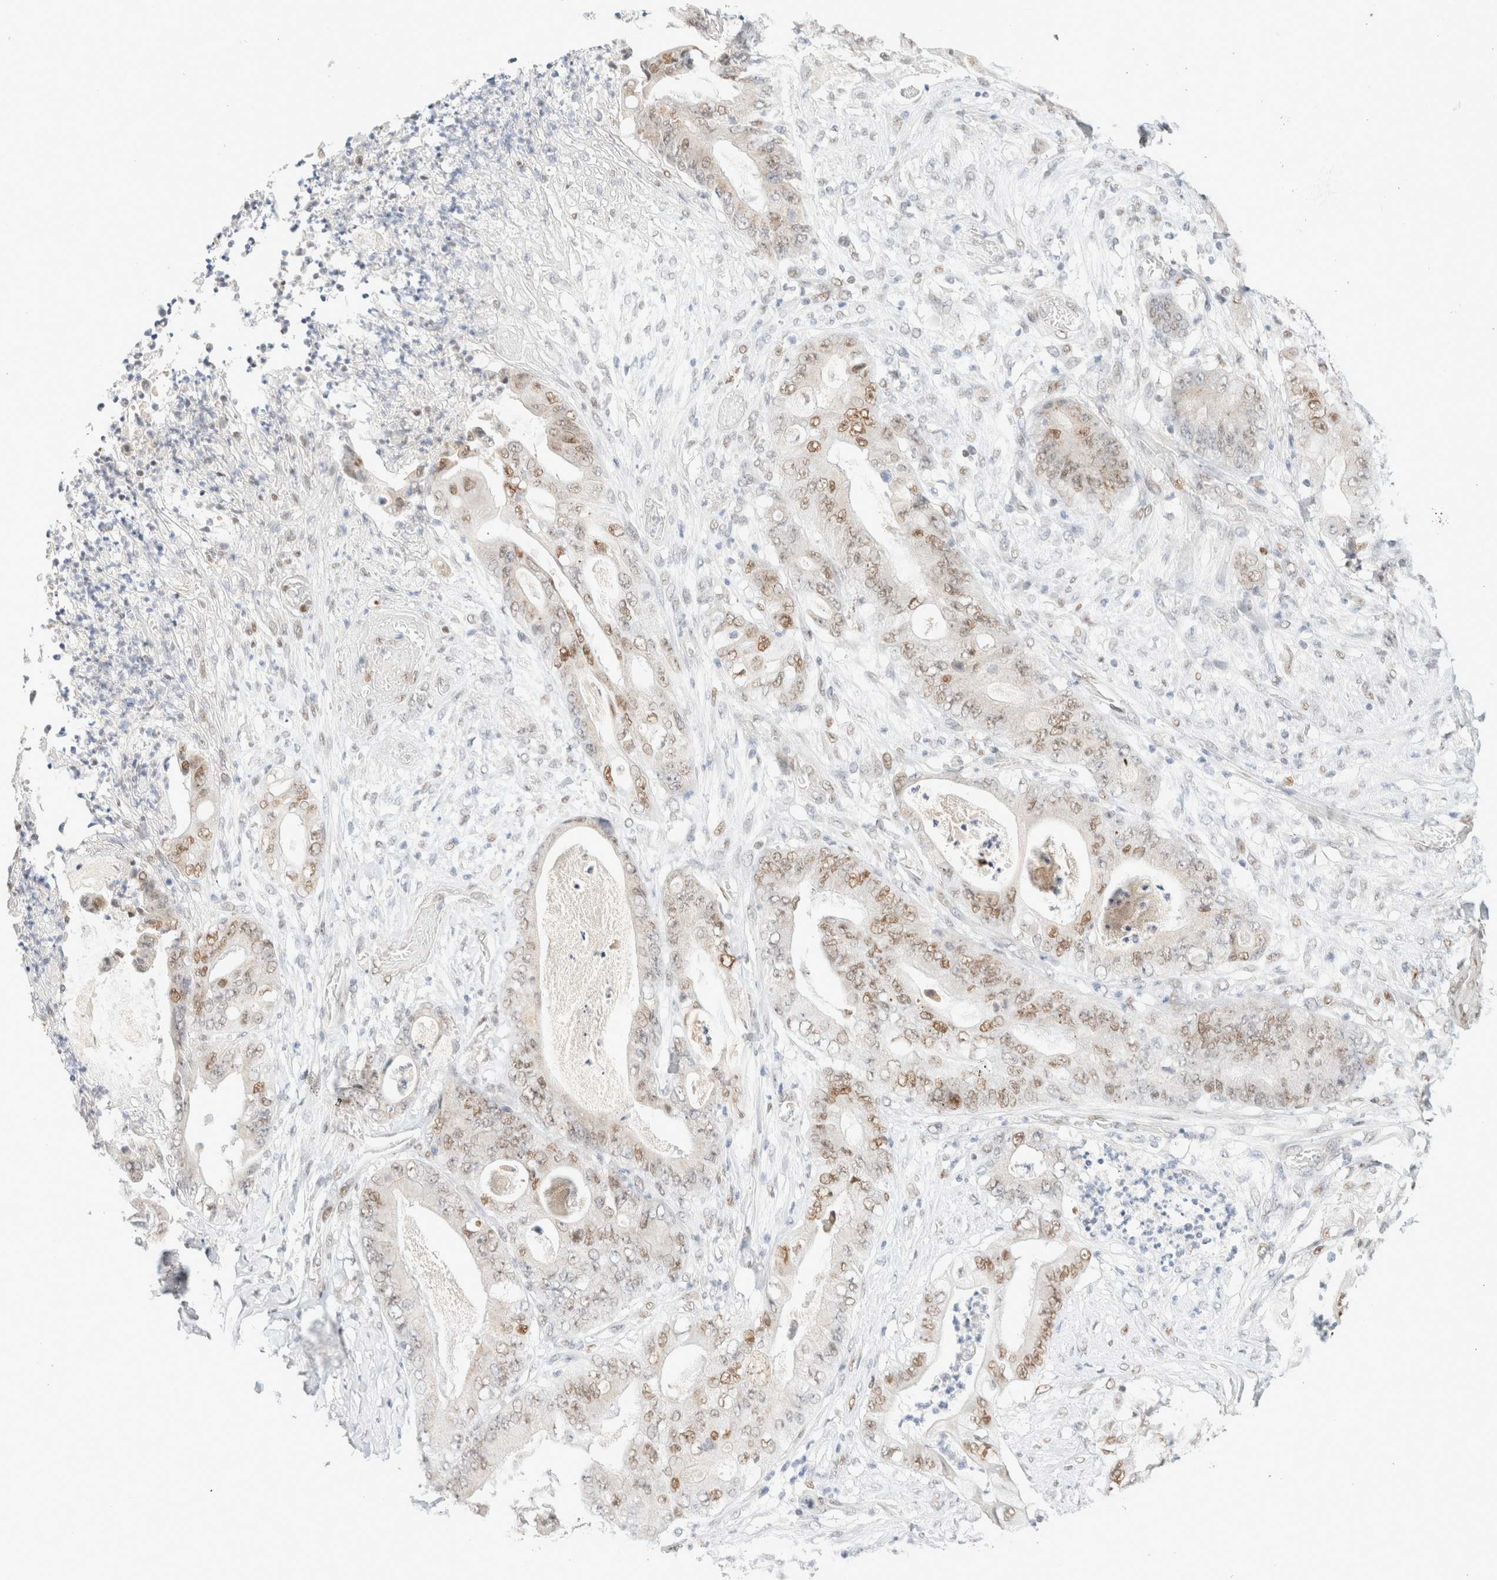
{"staining": {"intensity": "weak", "quantity": "25%-75%", "location": "nuclear"}, "tissue": "stomach cancer", "cell_type": "Tumor cells", "image_type": "cancer", "snomed": [{"axis": "morphology", "description": "Adenocarcinoma, NOS"}, {"axis": "topography", "description": "Stomach"}], "caption": "High-magnification brightfield microscopy of stomach cancer stained with DAB (3,3'-diaminobenzidine) (brown) and counterstained with hematoxylin (blue). tumor cells exhibit weak nuclear staining is appreciated in approximately25%-75% of cells.", "gene": "DDB2", "patient": {"sex": "female", "age": 73}}